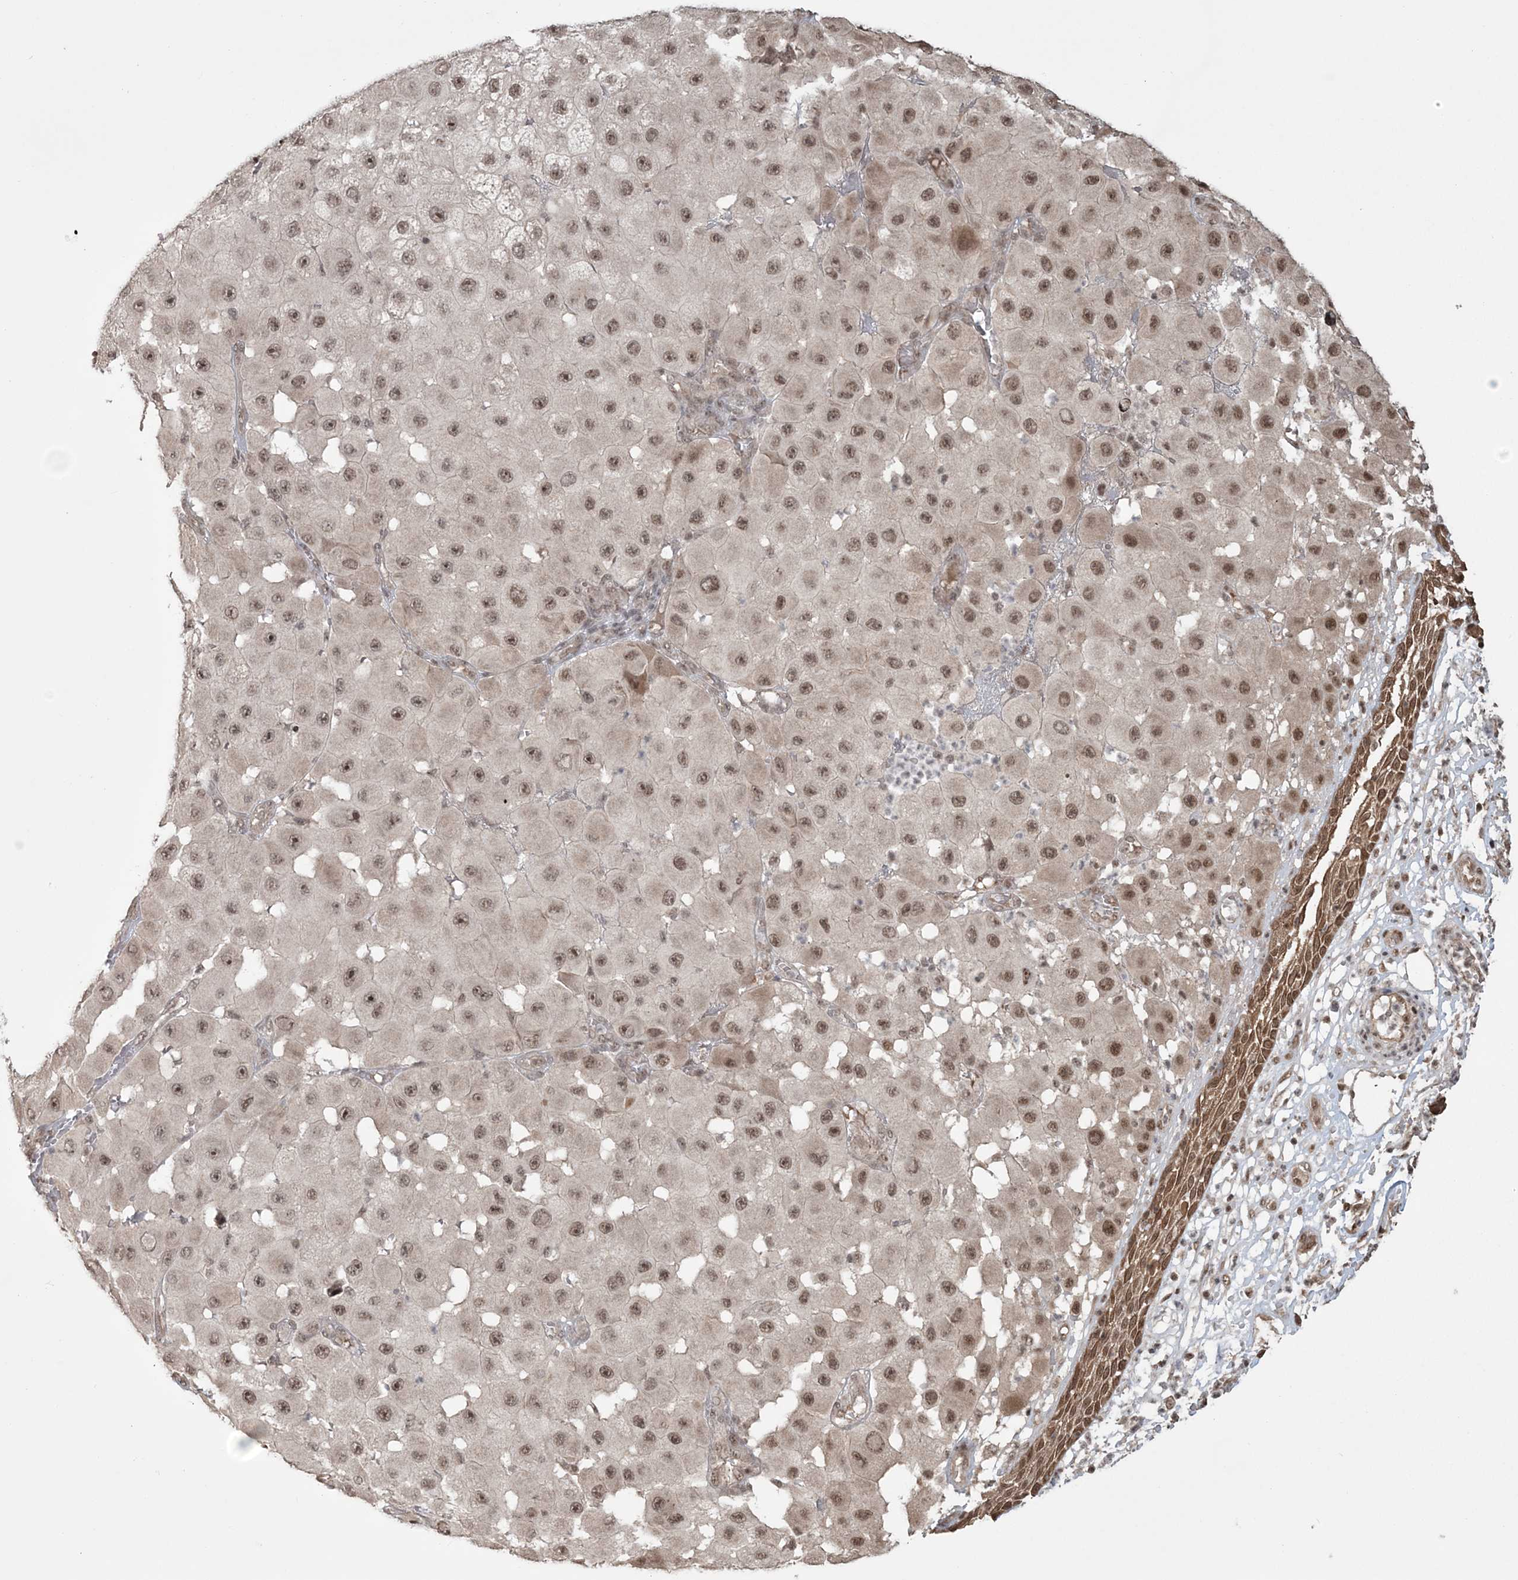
{"staining": {"intensity": "moderate", "quantity": ">75%", "location": "nuclear"}, "tissue": "melanoma", "cell_type": "Tumor cells", "image_type": "cancer", "snomed": [{"axis": "morphology", "description": "Malignant melanoma, NOS"}, {"axis": "topography", "description": "Skin"}], "caption": "Malignant melanoma was stained to show a protein in brown. There is medium levels of moderate nuclear expression in about >75% of tumor cells.", "gene": "EPB41L4A", "patient": {"sex": "female", "age": 81}}